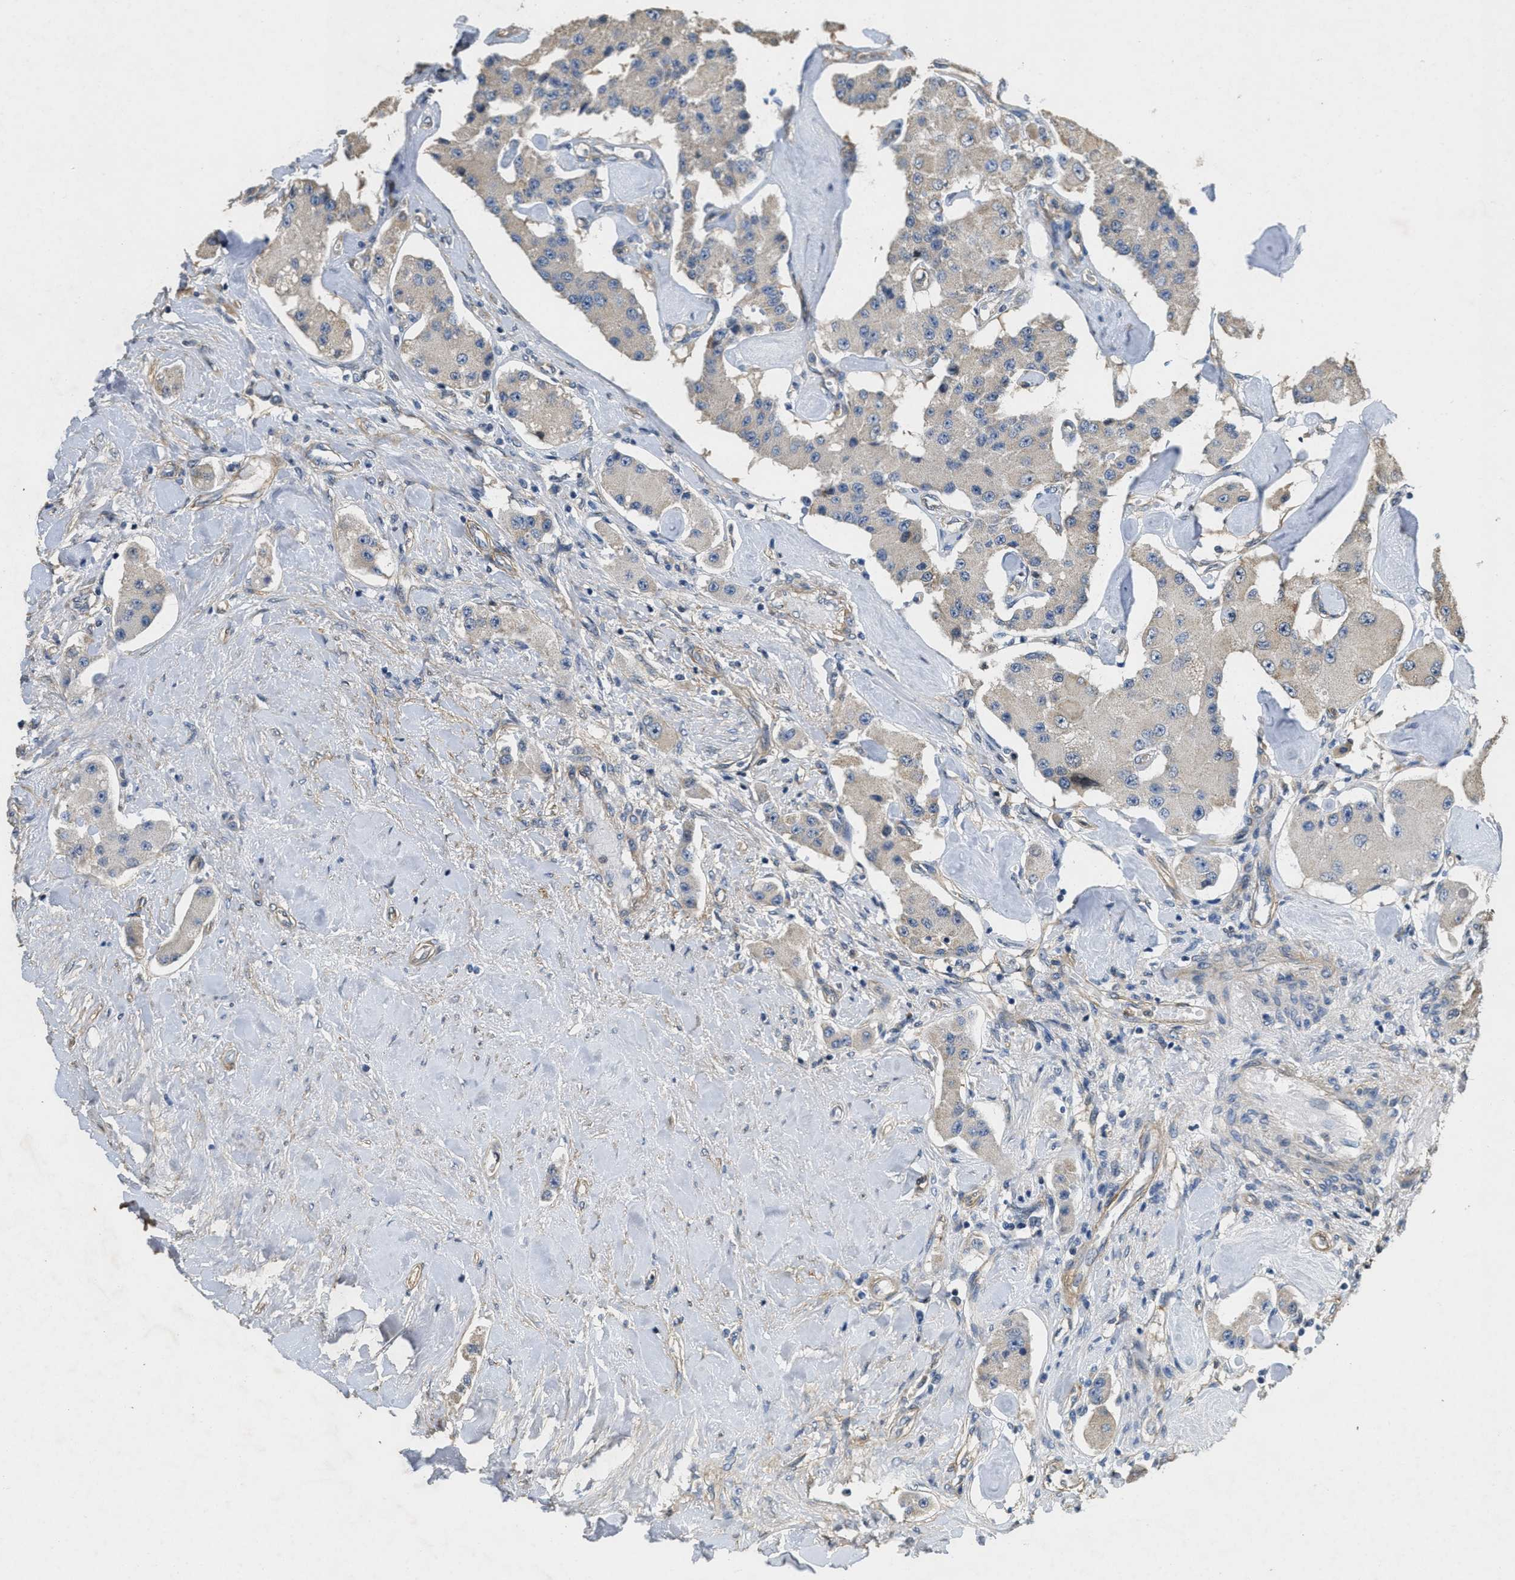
{"staining": {"intensity": "weak", "quantity": "25%-75%", "location": "cytoplasmic/membranous"}, "tissue": "carcinoid", "cell_type": "Tumor cells", "image_type": "cancer", "snomed": [{"axis": "morphology", "description": "Carcinoid, malignant, NOS"}, {"axis": "topography", "description": "Pancreas"}], "caption": "Human carcinoid stained for a protein (brown) displays weak cytoplasmic/membranous positive expression in approximately 25%-75% of tumor cells.", "gene": "TOMM70", "patient": {"sex": "male", "age": 41}}